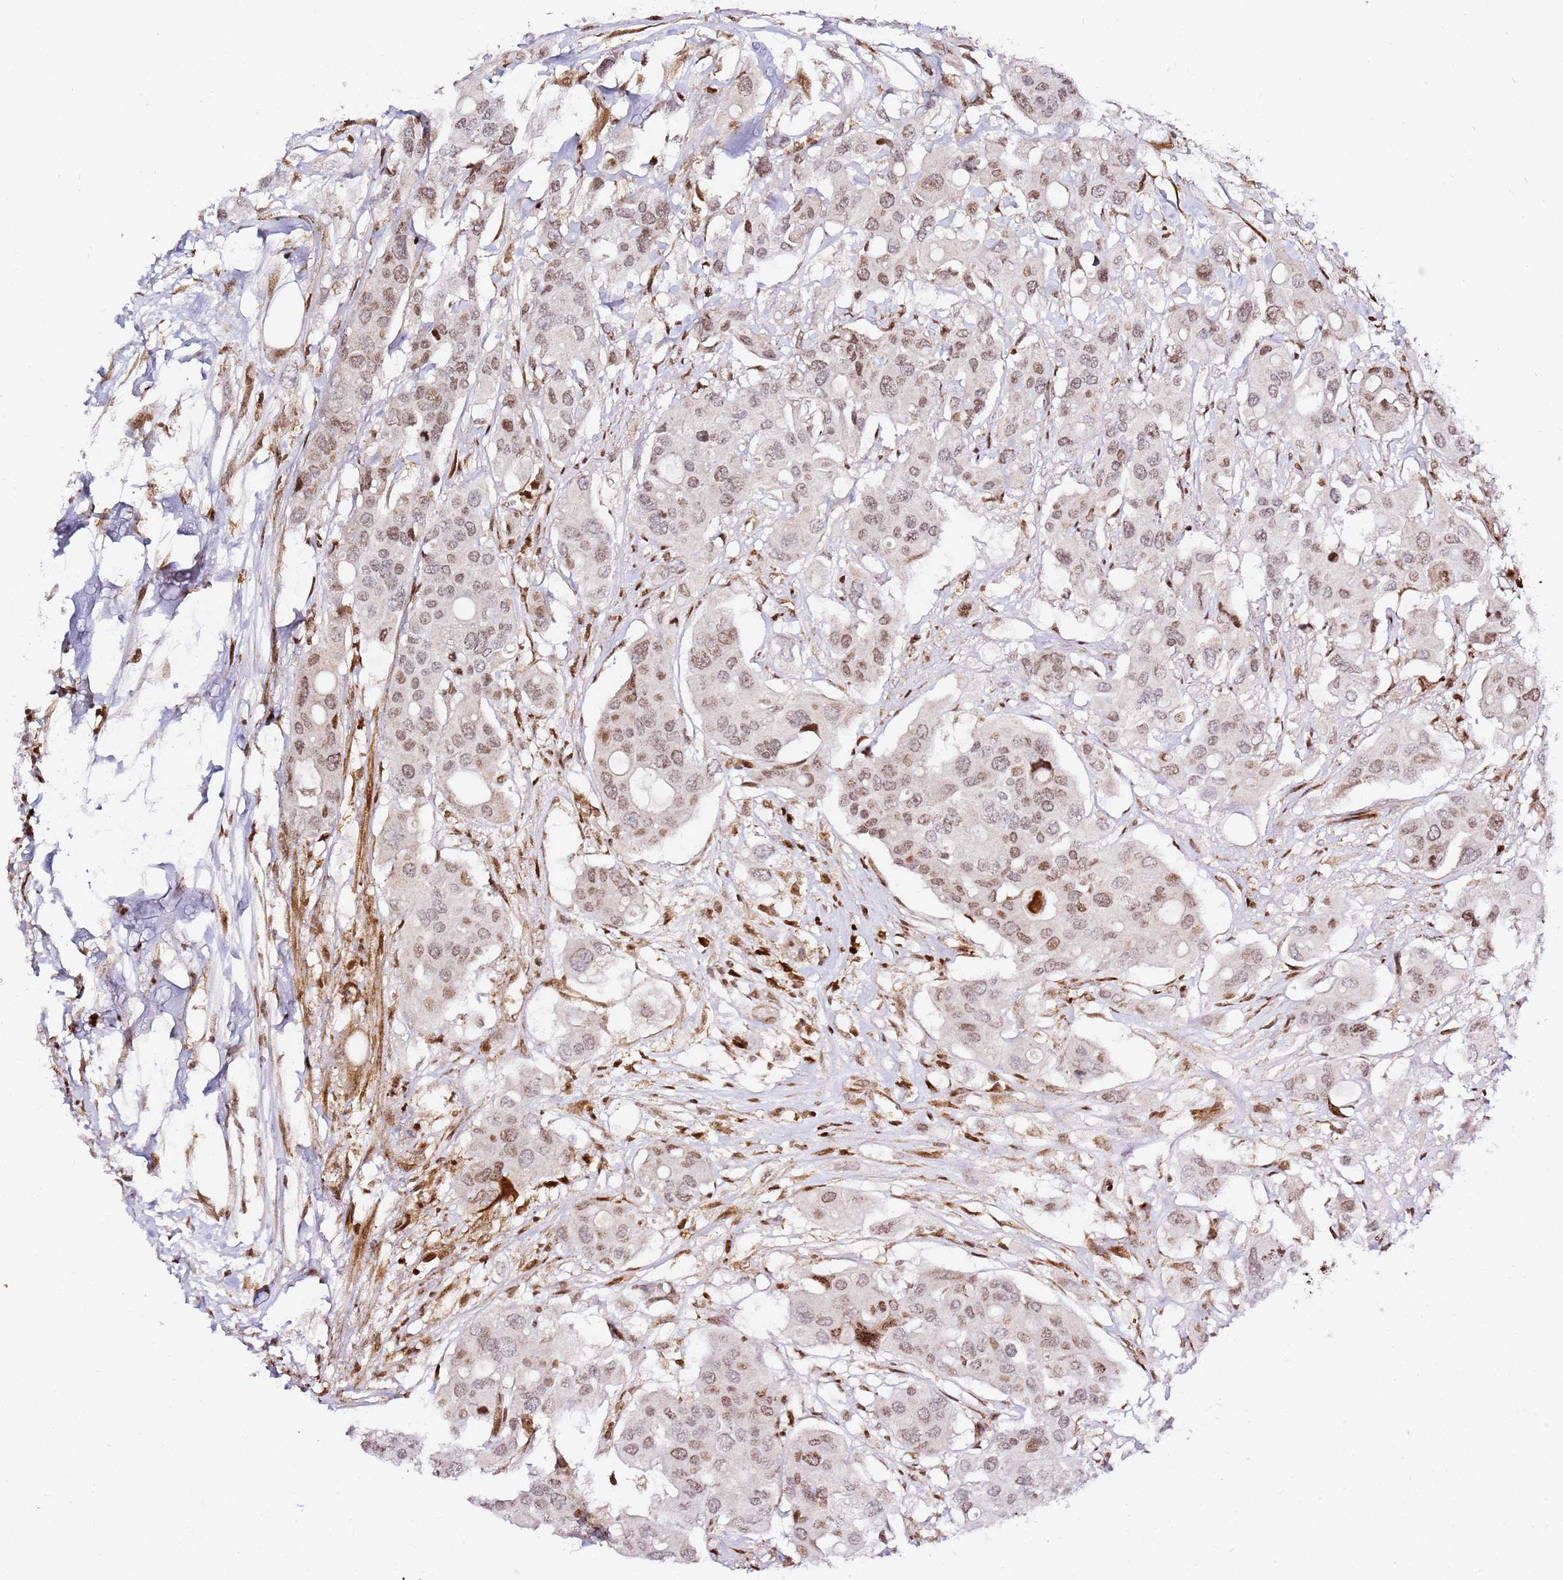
{"staining": {"intensity": "moderate", "quantity": ">75%", "location": "nuclear"}, "tissue": "colorectal cancer", "cell_type": "Tumor cells", "image_type": "cancer", "snomed": [{"axis": "morphology", "description": "Adenocarcinoma, NOS"}, {"axis": "topography", "description": "Colon"}], "caption": "Tumor cells reveal medium levels of moderate nuclear staining in about >75% of cells in human colorectal cancer (adenocarcinoma).", "gene": "GBP2", "patient": {"sex": "male", "age": 77}}